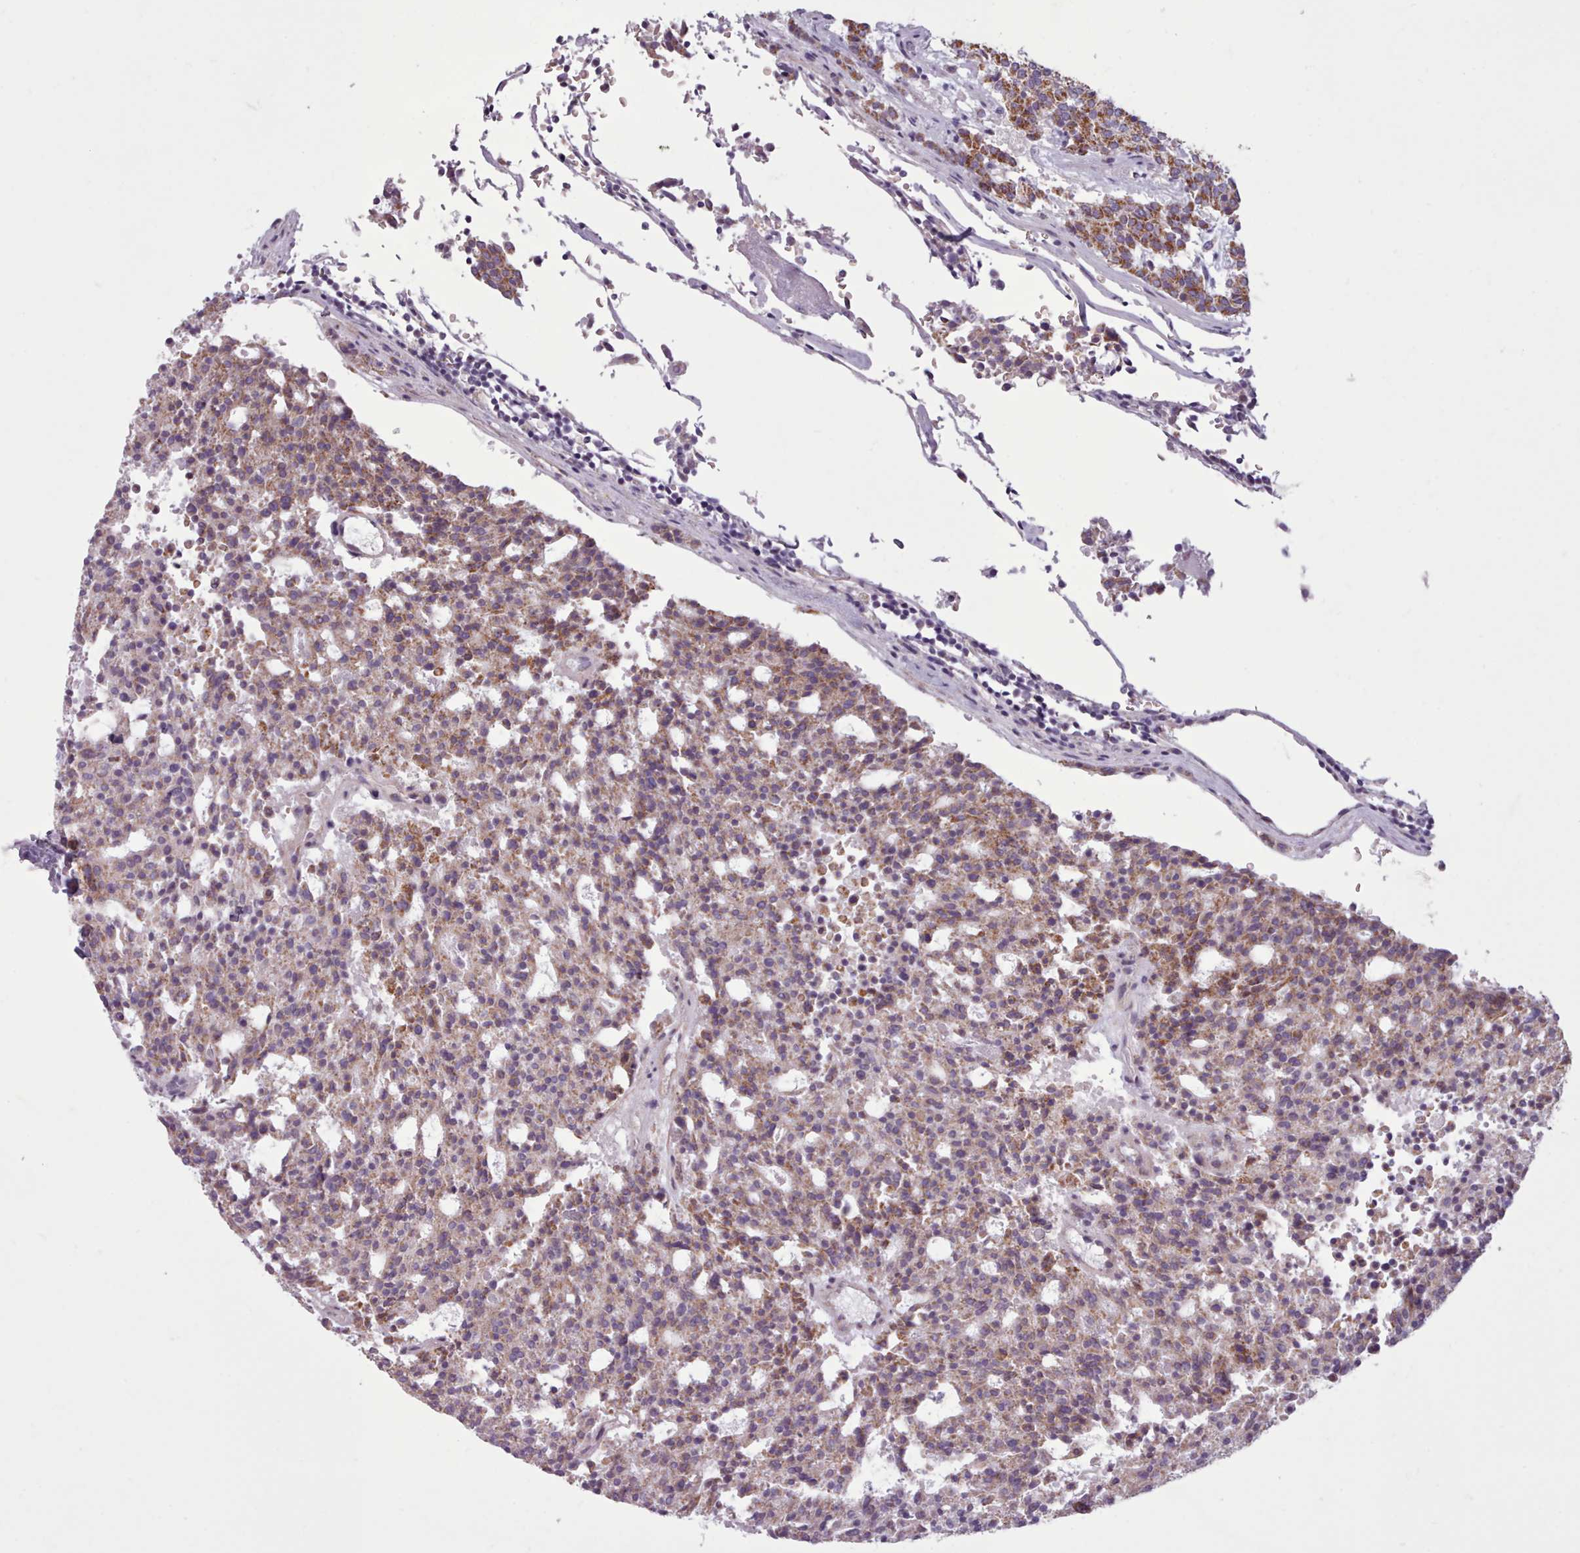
{"staining": {"intensity": "moderate", "quantity": ">75%", "location": "cytoplasmic/membranous"}, "tissue": "carcinoid", "cell_type": "Tumor cells", "image_type": "cancer", "snomed": [{"axis": "morphology", "description": "Carcinoid, malignant, NOS"}, {"axis": "topography", "description": "Pancreas"}], "caption": "A brown stain shows moderate cytoplasmic/membranous staining of a protein in malignant carcinoid tumor cells.", "gene": "AVL9", "patient": {"sex": "female", "age": 54}}